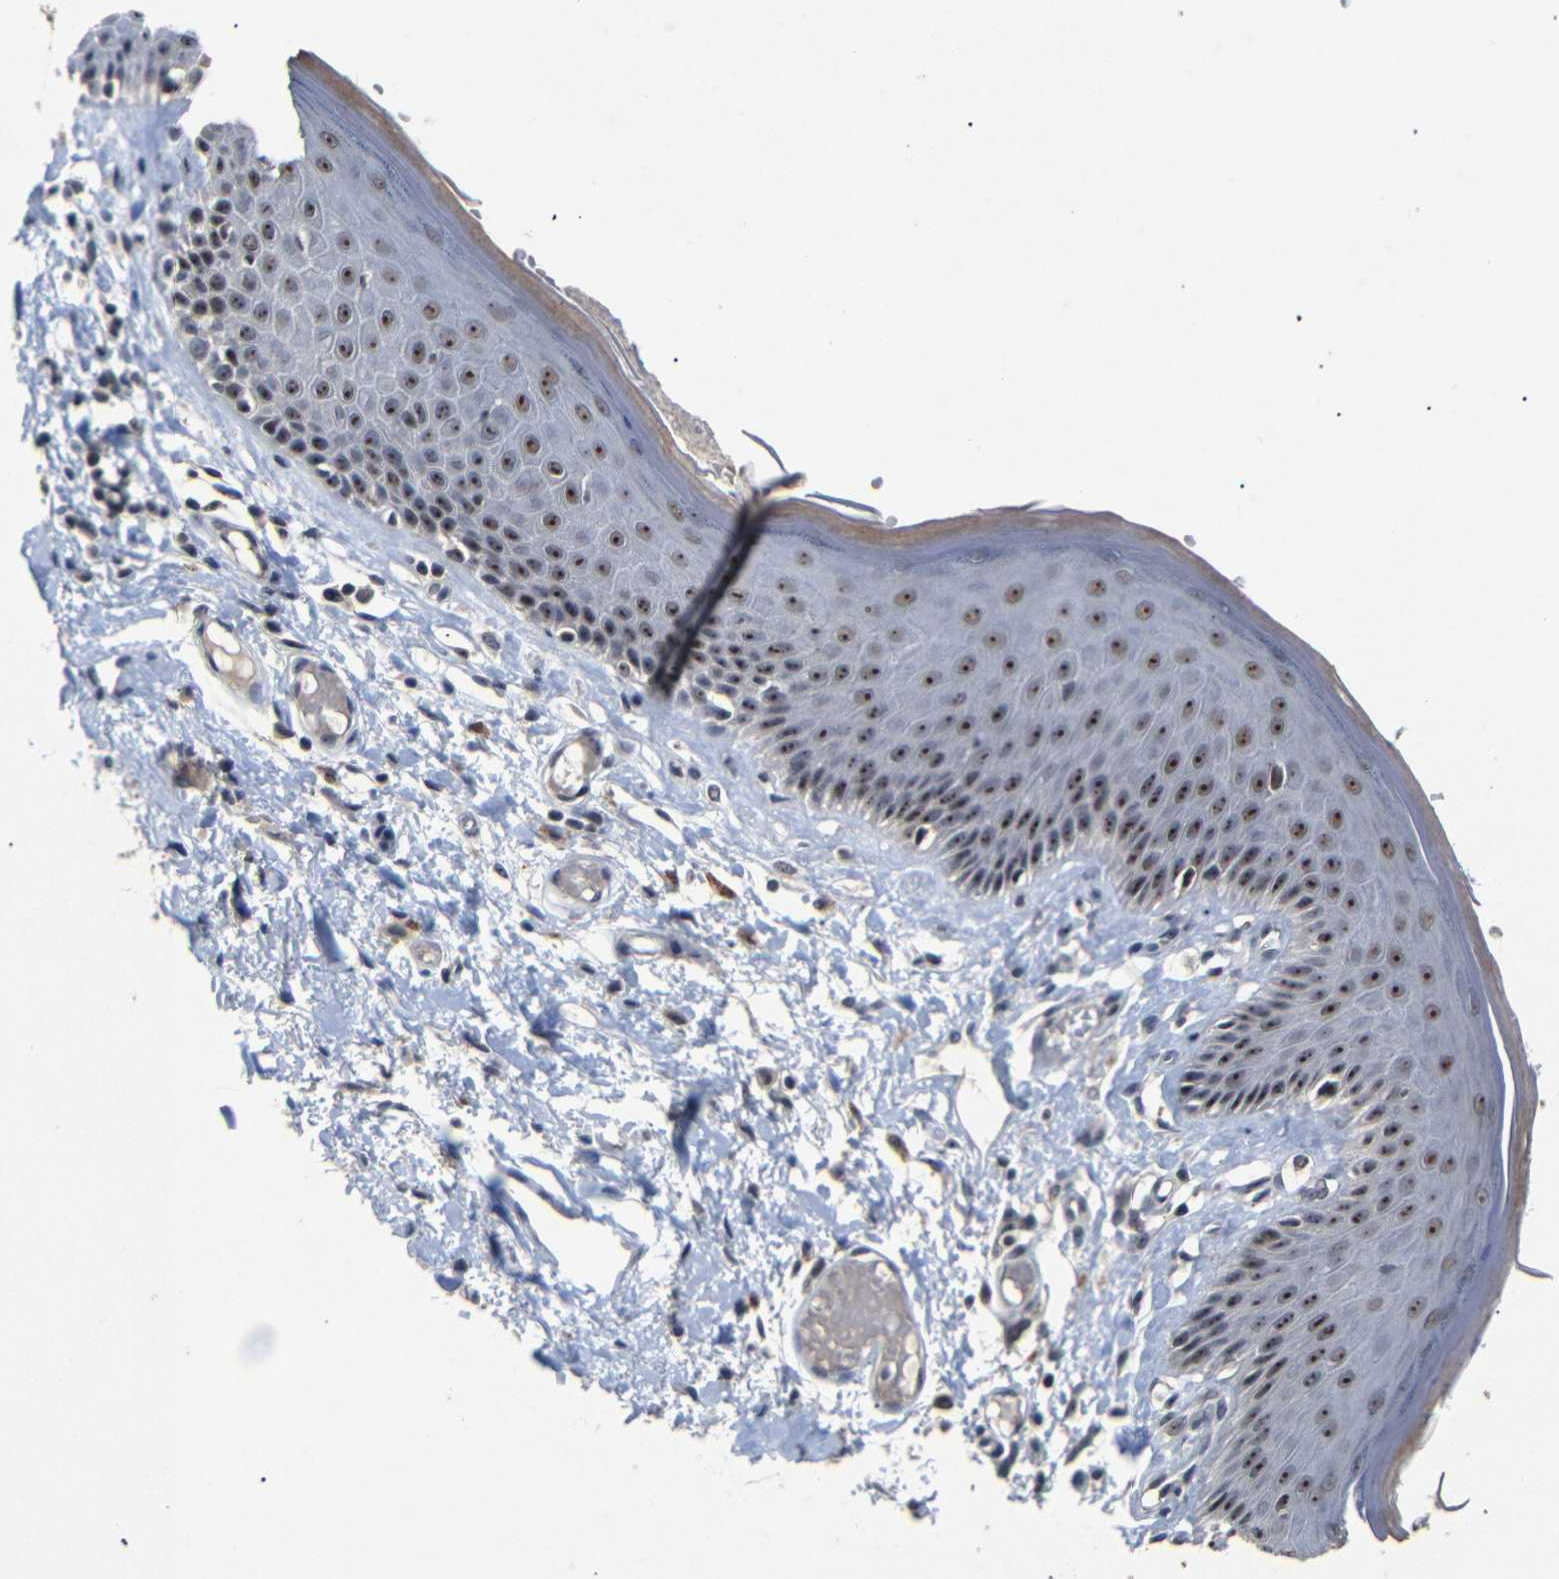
{"staining": {"intensity": "strong", "quantity": ">75%", "location": "nuclear"}, "tissue": "skin", "cell_type": "Epidermal cells", "image_type": "normal", "snomed": [{"axis": "morphology", "description": "Normal tissue, NOS"}, {"axis": "topography", "description": "Vulva"}], "caption": "Epidermal cells exhibit high levels of strong nuclear positivity in approximately >75% of cells in normal skin.", "gene": "PARN", "patient": {"sex": "female", "age": 73}}